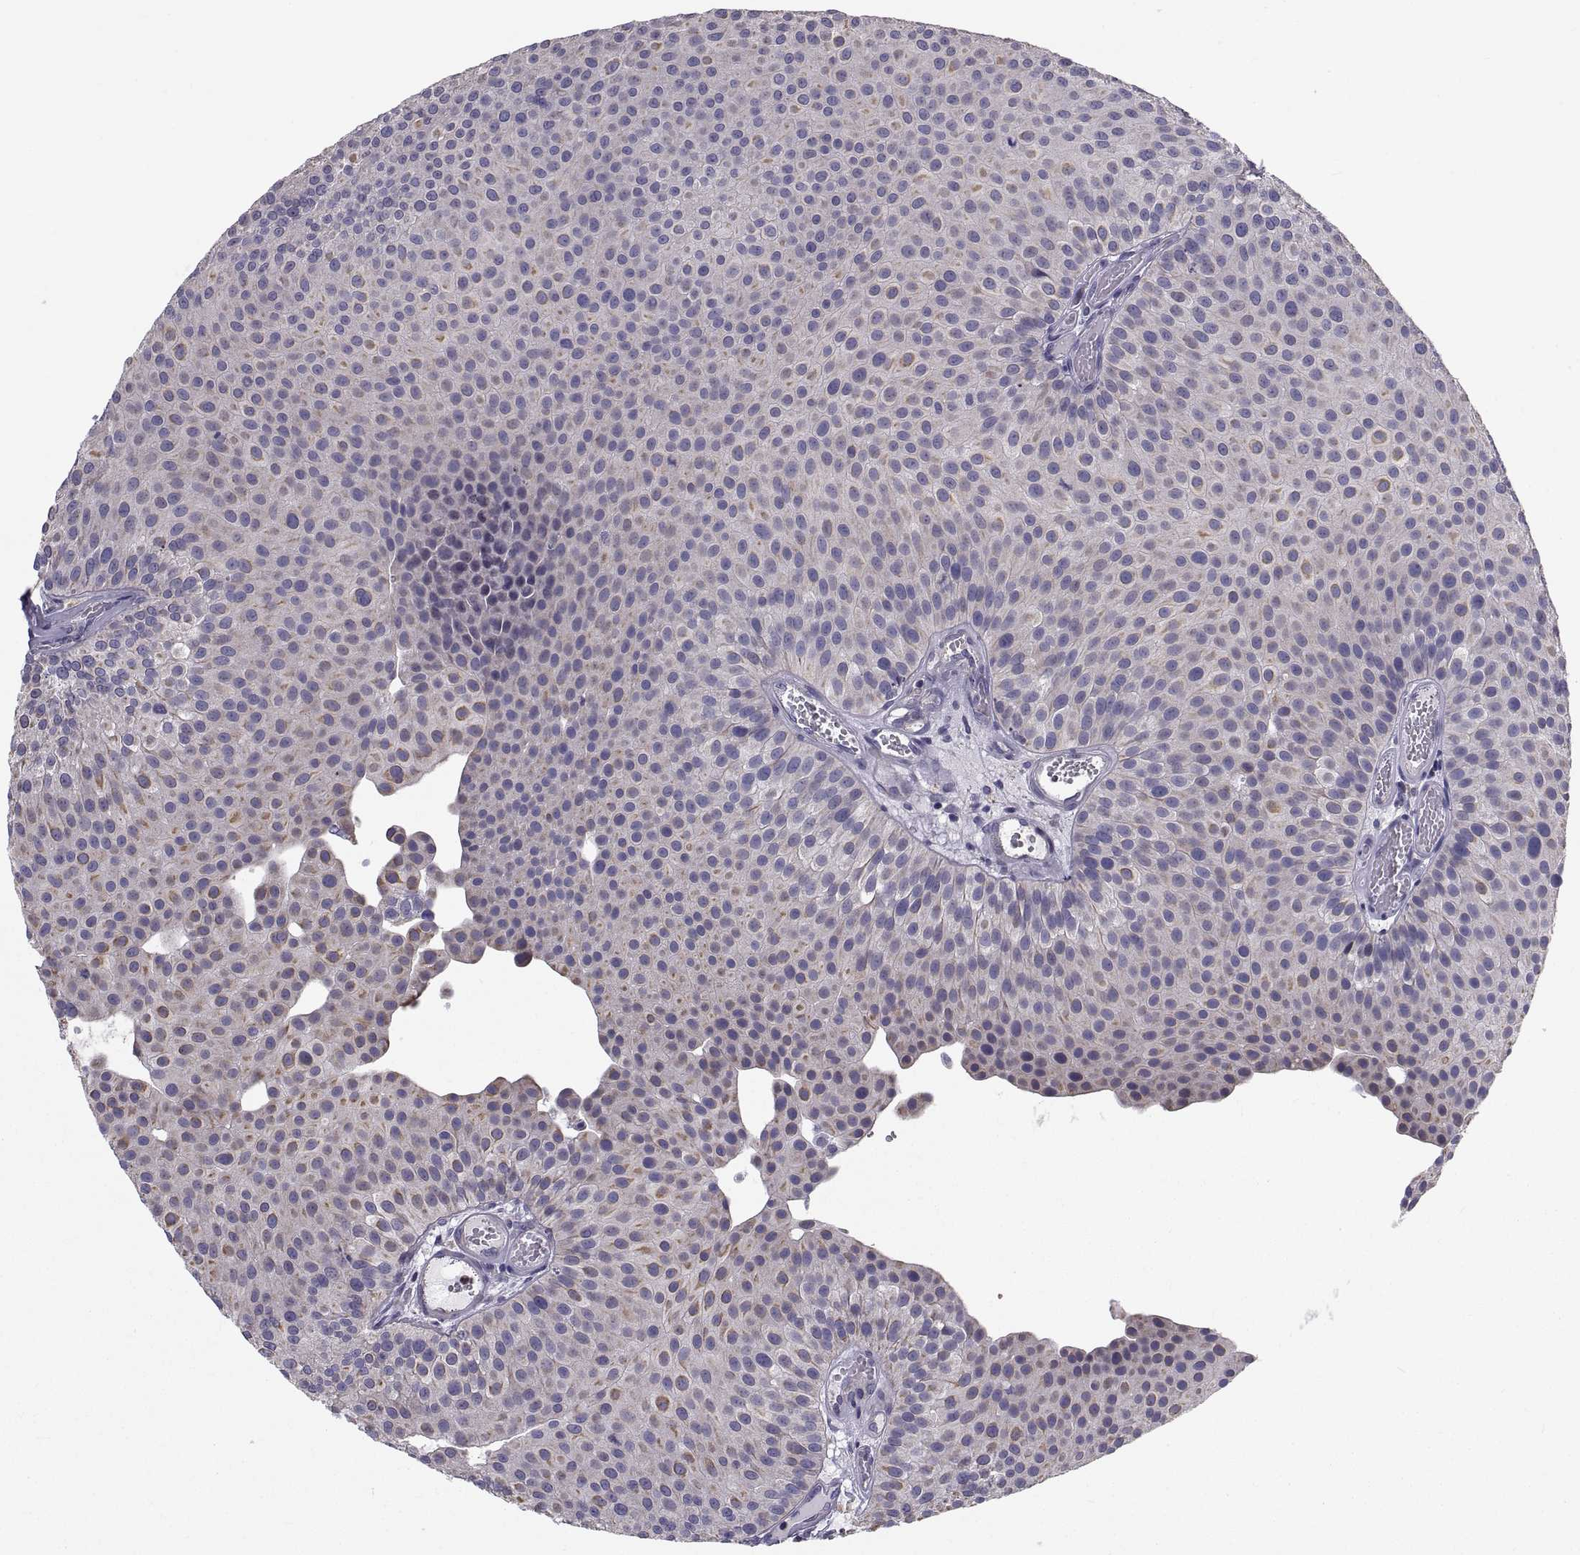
{"staining": {"intensity": "moderate", "quantity": "<25%", "location": "cytoplasmic/membranous"}, "tissue": "urothelial cancer", "cell_type": "Tumor cells", "image_type": "cancer", "snomed": [{"axis": "morphology", "description": "Urothelial carcinoma, Low grade"}, {"axis": "topography", "description": "Urinary bladder"}], "caption": "Urothelial cancer stained with a brown dye displays moderate cytoplasmic/membranous positive staining in about <25% of tumor cells.", "gene": "ANO1", "patient": {"sex": "female", "age": 87}}